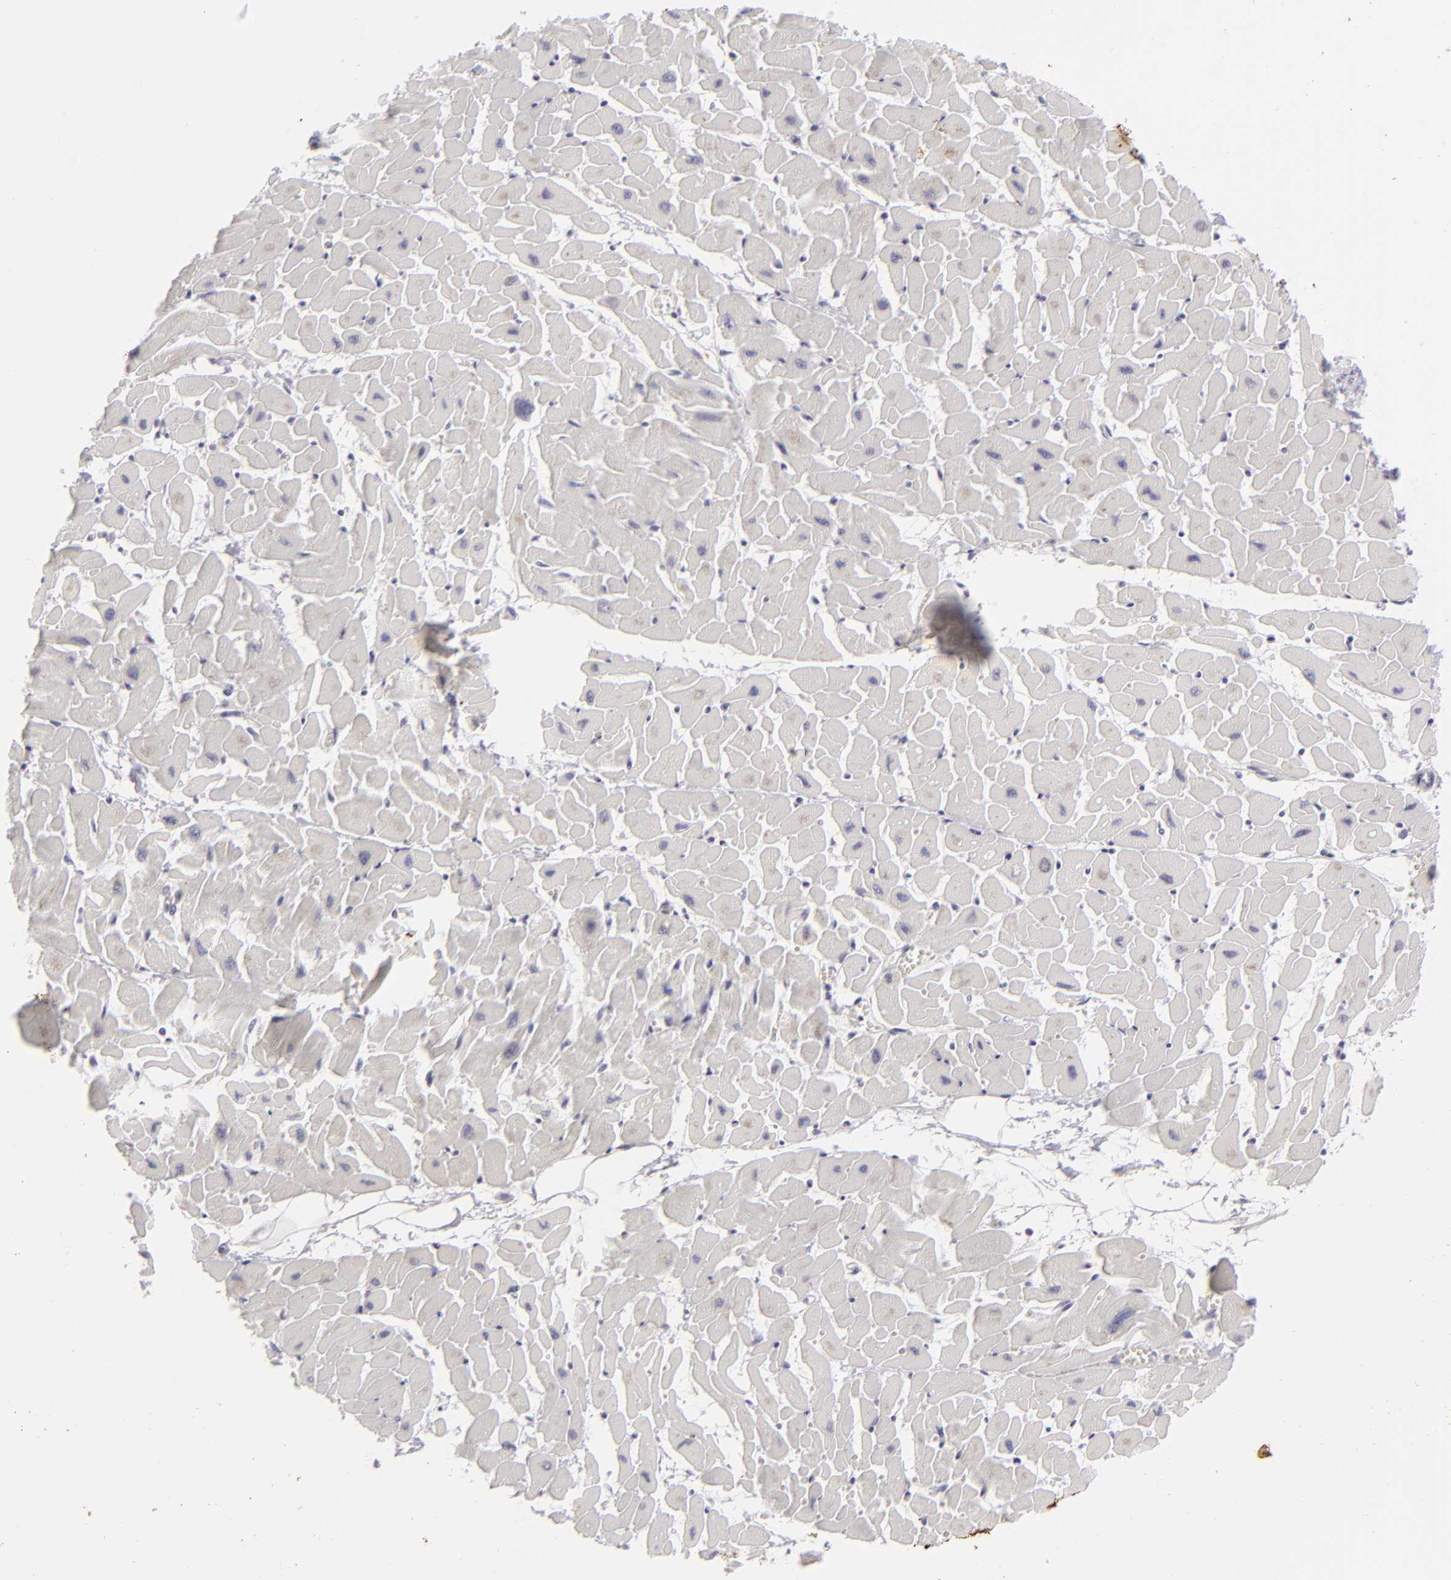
{"staining": {"intensity": "negative", "quantity": "none", "location": "none"}, "tissue": "heart muscle", "cell_type": "Cardiomyocytes", "image_type": "normal", "snomed": [{"axis": "morphology", "description": "Normal tissue, NOS"}, {"axis": "topography", "description": "Heart"}], "caption": "IHC of normal human heart muscle displays no expression in cardiomyocytes. (DAB (3,3'-diaminobenzidine) immunohistochemistry with hematoxylin counter stain).", "gene": "KRT1", "patient": {"sex": "female", "age": 19}}